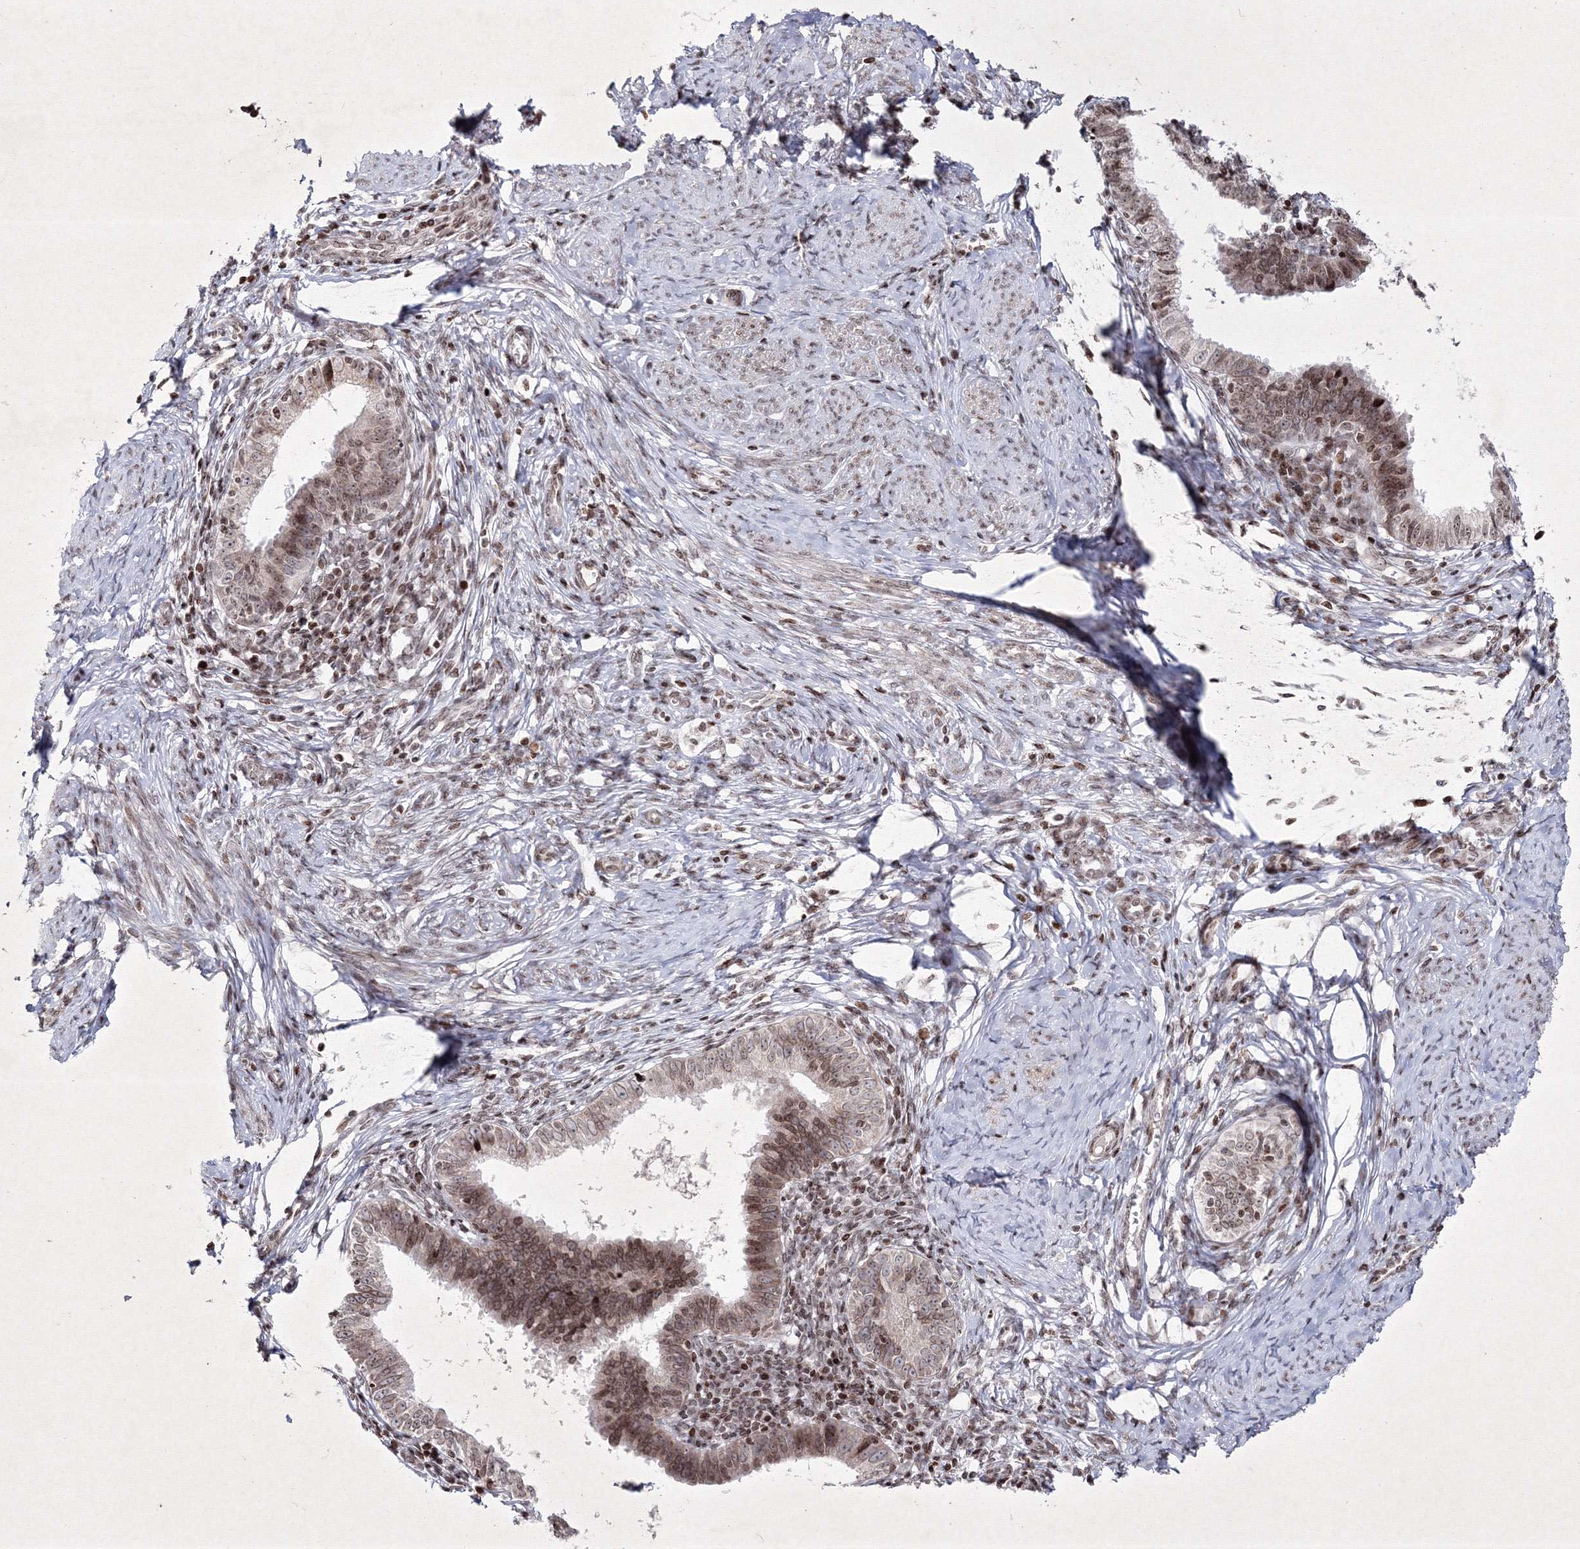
{"staining": {"intensity": "moderate", "quantity": ">75%", "location": "cytoplasmic/membranous,nuclear"}, "tissue": "cervical cancer", "cell_type": "Tumor cells", "image_type": "cancer", "snomed": [{"axis": "morphology", "description": "Adenocarcinoma, NOS"}, {"axis": "topography", "description": "Cervix"}], "caption": "The histopathology image exhibits staining of cervical adenocarcinoma, revealing moderate cytoplasmic/membranous and nuclear protein expression (brown color) within tumor cells.", "gene": "SMIM29", "patient": {"sex": "female", "age": 36}}